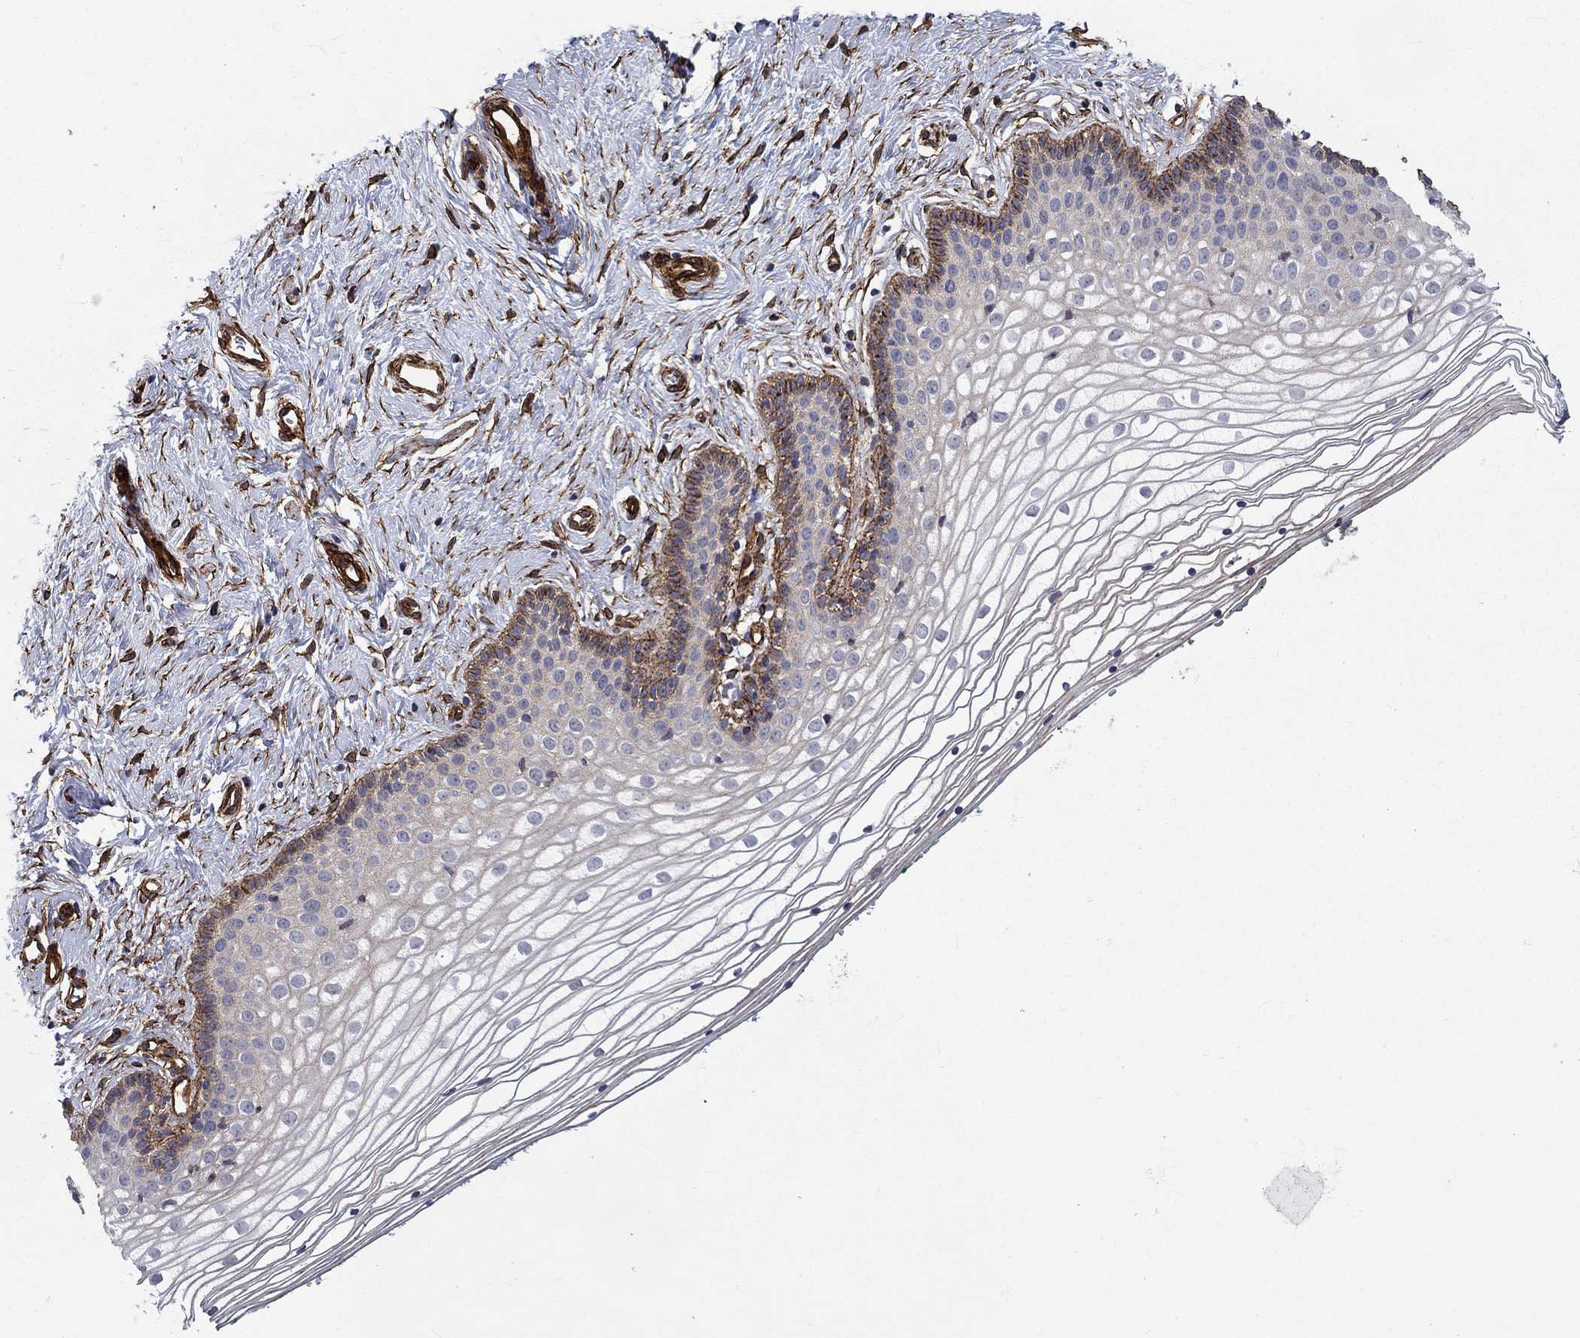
{"staining": {"intensity": "moderate", "quantity": "<25%", "location": "cytoplasmic/membranous"}, "tissue": "vagina", "cell_type": "Squamous epithelial cells", "image_type": "normal", "snomed": [{"axis": "morphology", "description": "Normal tissue, NOS"}, {"axis": "topography", "description": "Vagina"}], "caption": "DAB immunohistochemical staining of normal vagina displays moderate cytoplasmic/membranous protein staining in approximately <25% of squamous epithelial cells.", "gene": "SYNC", "patient": {"sex": "female", "age": 36}}